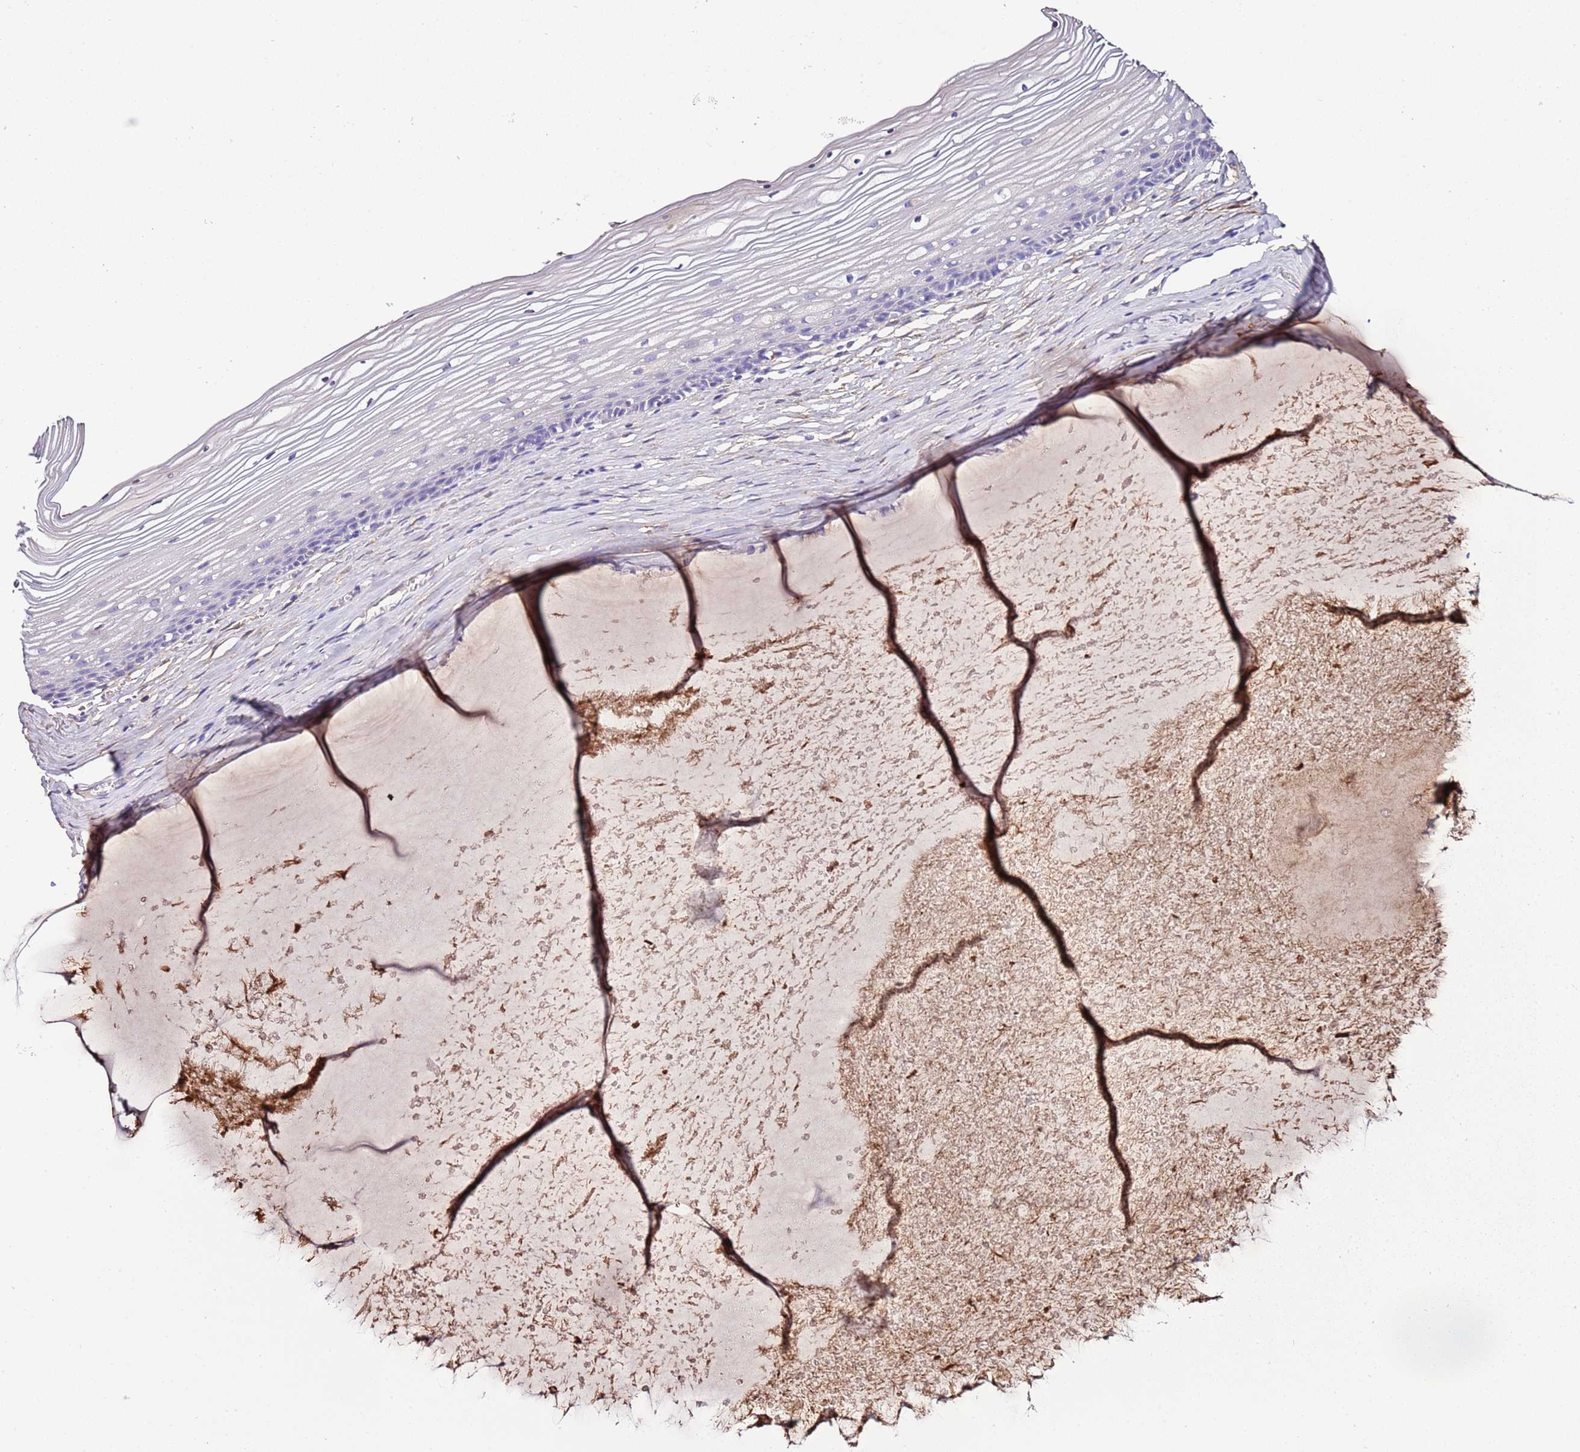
{"staining": {"intensity": "negative", "quantity": "none", "location": "none"}, "tissue": "vagina", "cell_type": "Squamous epithelial cells", "image_type": "normal", "snomed": [{"axis": "morphology", "description": "Normal tissue, NOS"}, {"axis": "topography", "description": "Vagina"}, {"axis": "topography", "description": "Cervix"}], "caption": "Immunohistochemistry (IHC) histopathology image of normal human vagina stained for a protein (brown), which shows no expression in squamous epithelial cells.", "gene": "FAM174C", "patient": {"sex": "female", "age": 40}}